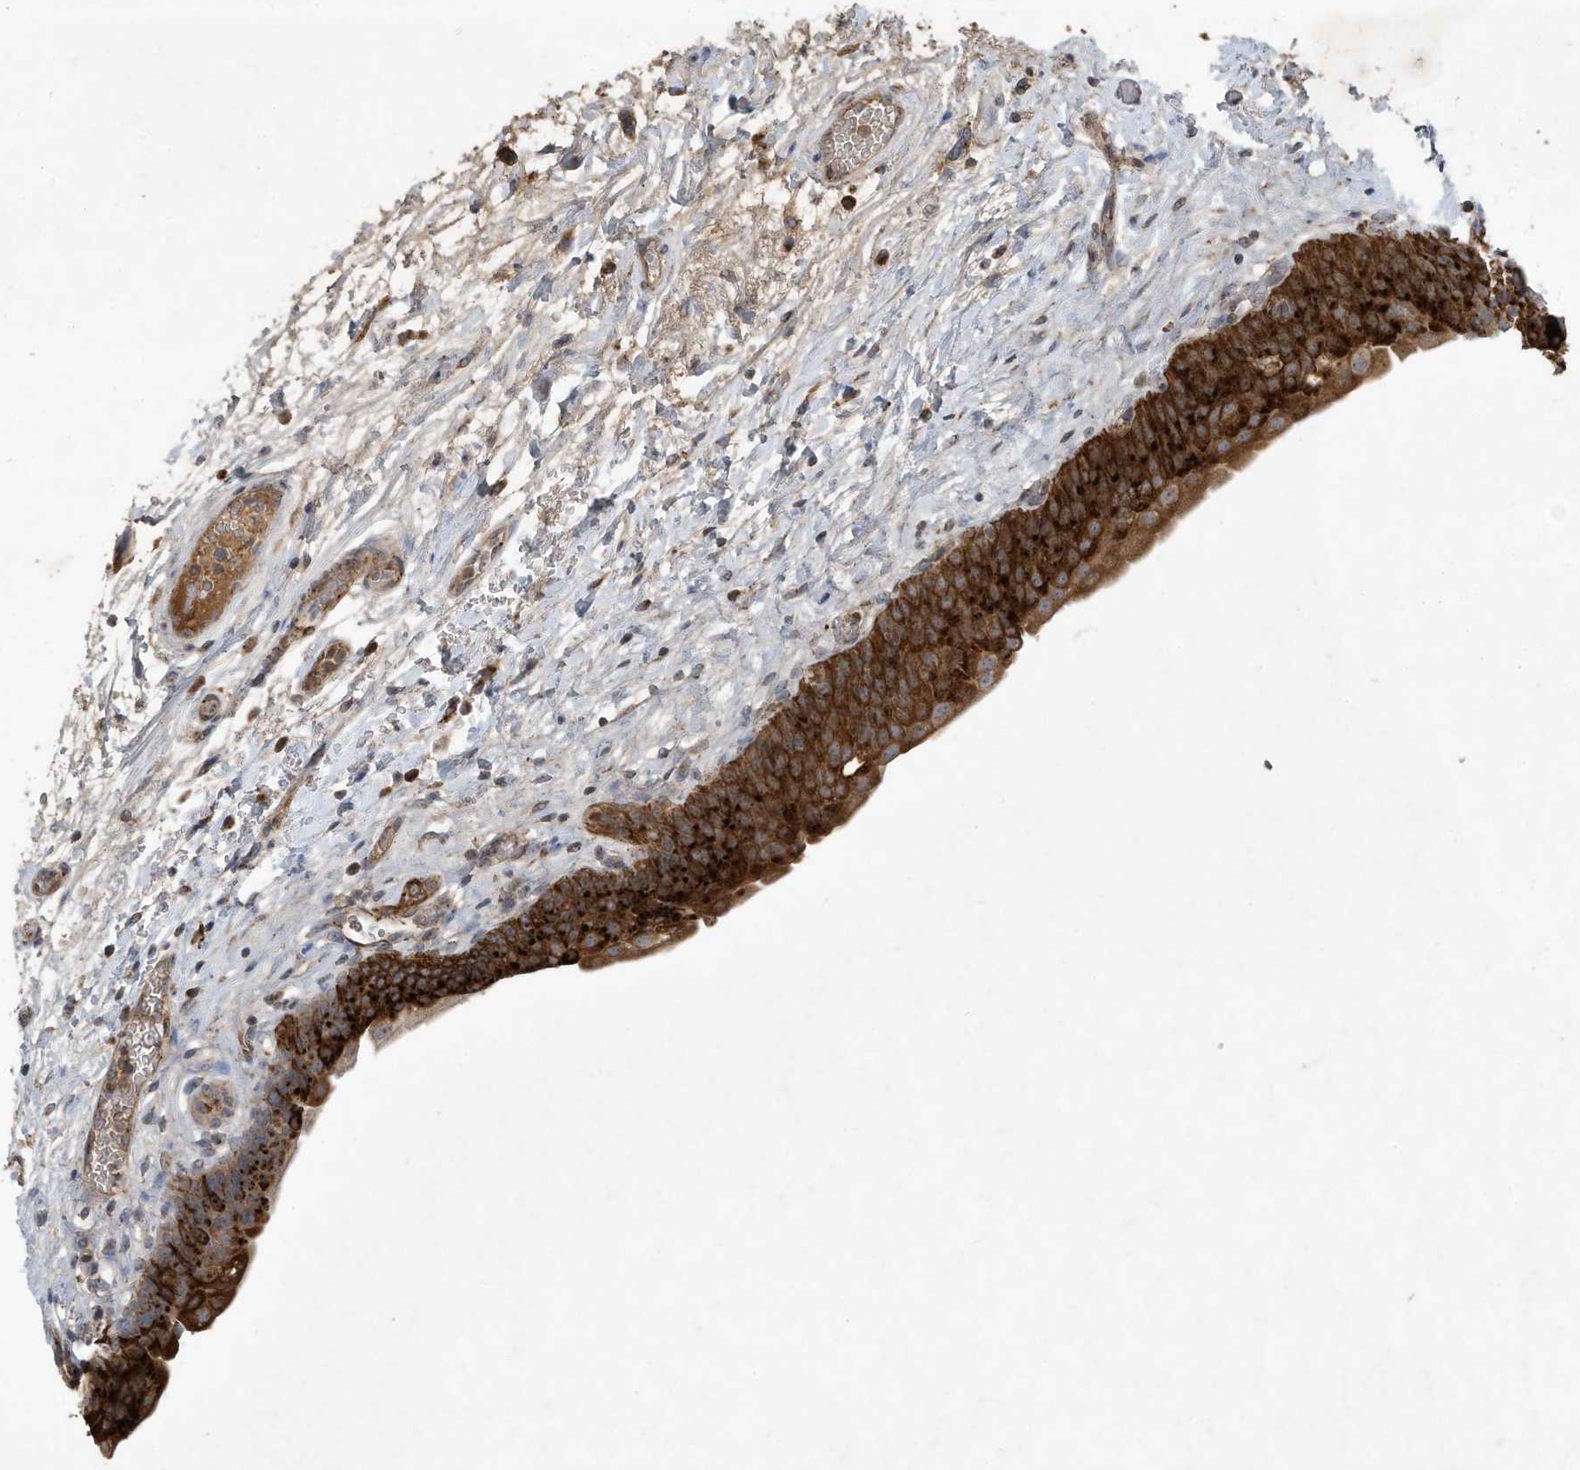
{"staining": {"intensity": "strong", "quantity": ">75%", "location": "cytoplasmic/membranous"}, "tissue": "urinary bladder", "cell_type": "Urothelial cells", "image_type": "normal", "snomed": [{"axis": "morphology", "description": "Normal tissue, NOS"}, {"axis": "topography", "description": "Urinary bladder"}], "caption": "Protein staining shows strong cytoplasmic/membranous expression in approximately >75% of urothelial cells in benign urinary bladder. (DAB IHC, brown staining for protein, blue staining for nuclei).", "gene": "C2orf74", "patient": {"sex": "male", "age": 83}}